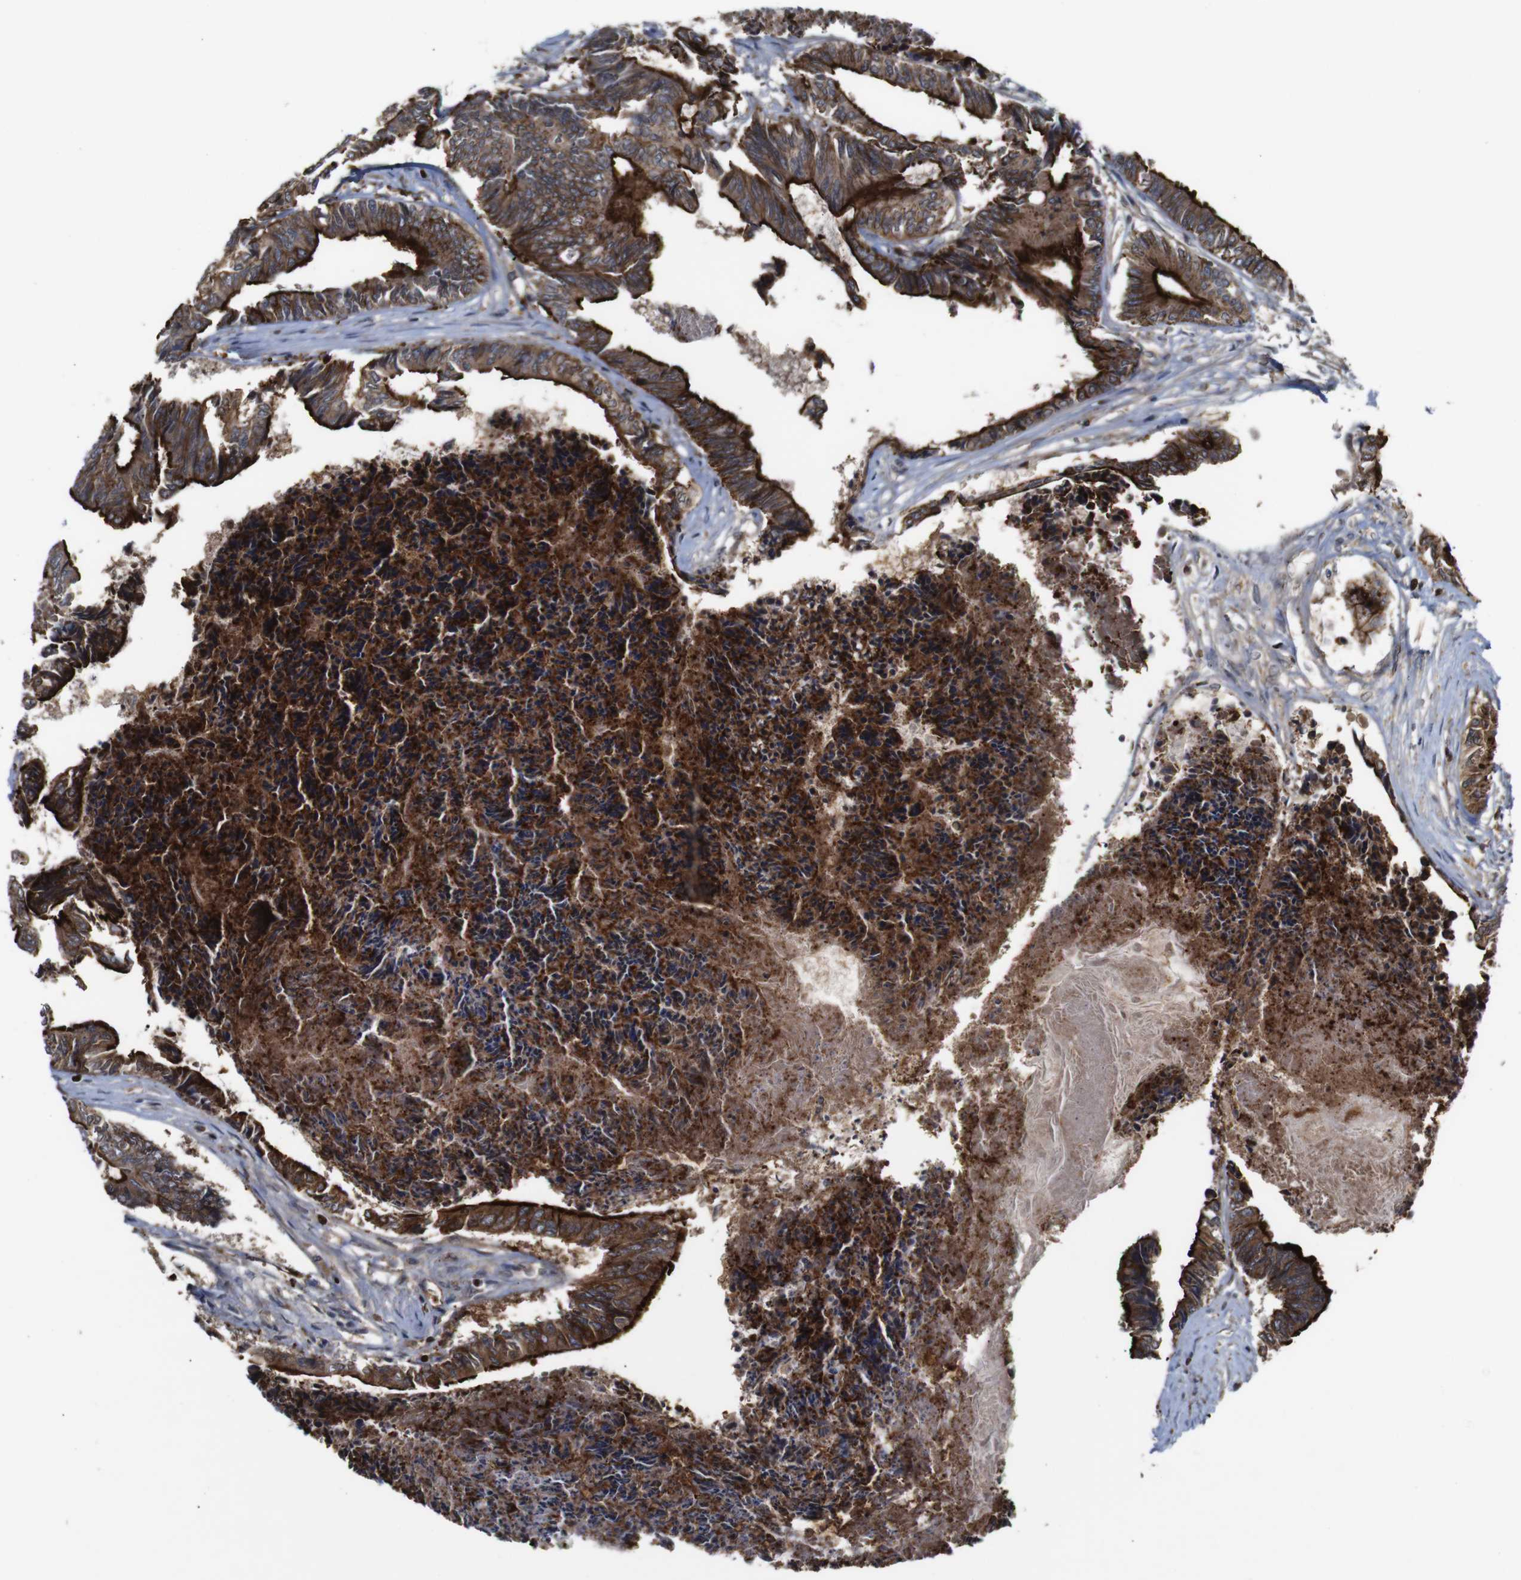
{"staining": {"intensity": "moderate", "quantity": ">75%", "location": "cytoplasmic/membranous"}, "tissue": "colorectal cancer", "cell_type": "Tumor cells", "image_type": "cancer", "snomed": [{"axis": "morphology", "description": "Adenocarcinoma, NOS"}, {"axis": "topography", "description": "Rectum"}], "caption": "High-magnification brightfield microscopy of adenocarcinoma (colorectal) stained with DAB (3,3'-diaminobenzidine) (brown) and counterstained with hematoxylin (blue). tumor cells exhibit moderate cytoplasmic/membranous positivity is appreciated in approximately>75% of cells.", "gene": "NANOS1", "patient": {"sex": "male", "age": 63}}